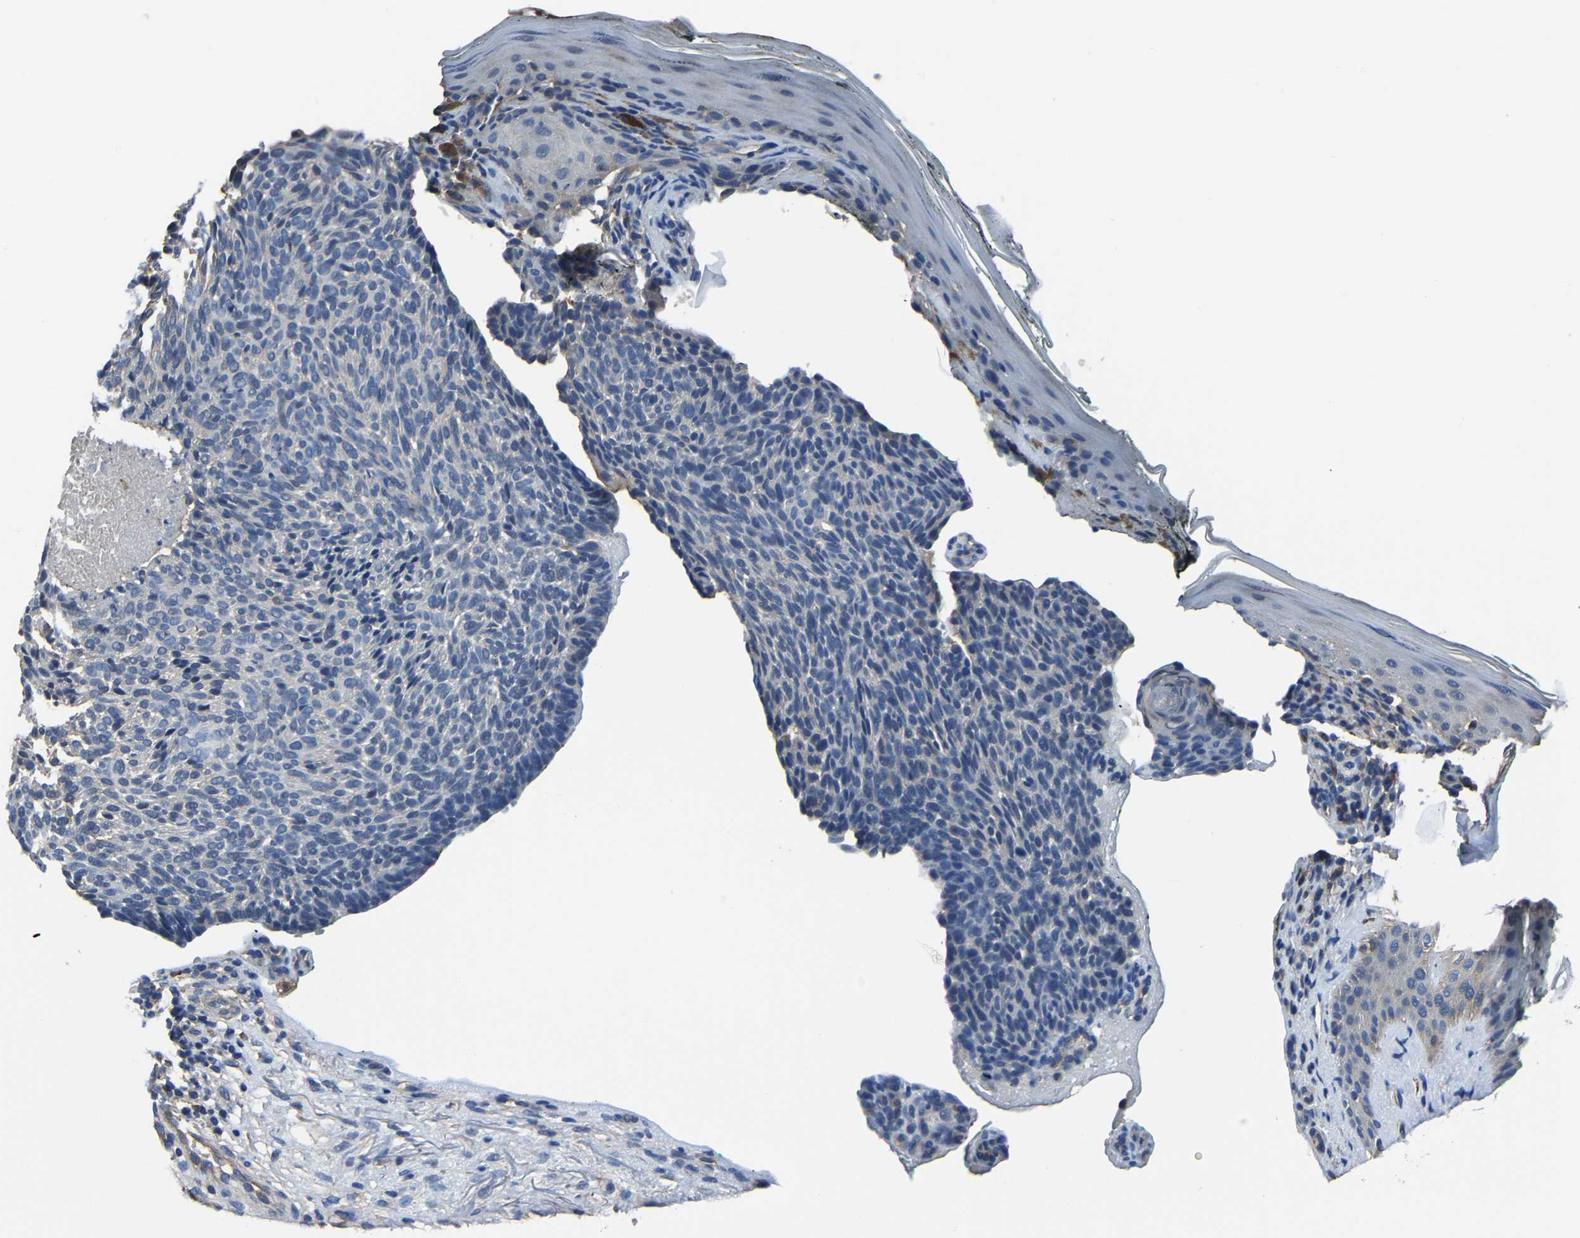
{"staining": {"intensity": "negative", "quantity": "none", "location": "none"}, "tissue": "skin cancer", "cell_type": "Tumor cells", "image_type": "cancer", "snomed": [{"axis": "morphology", "description": "Basal cell carcinoma"}, {"axis": "topography", "description": "Skin"}], "caption": "Tumor cells show no significant expression in skin cancer.", "gene": "STRBP", "patient": {"sex": "male", "age": 61}}